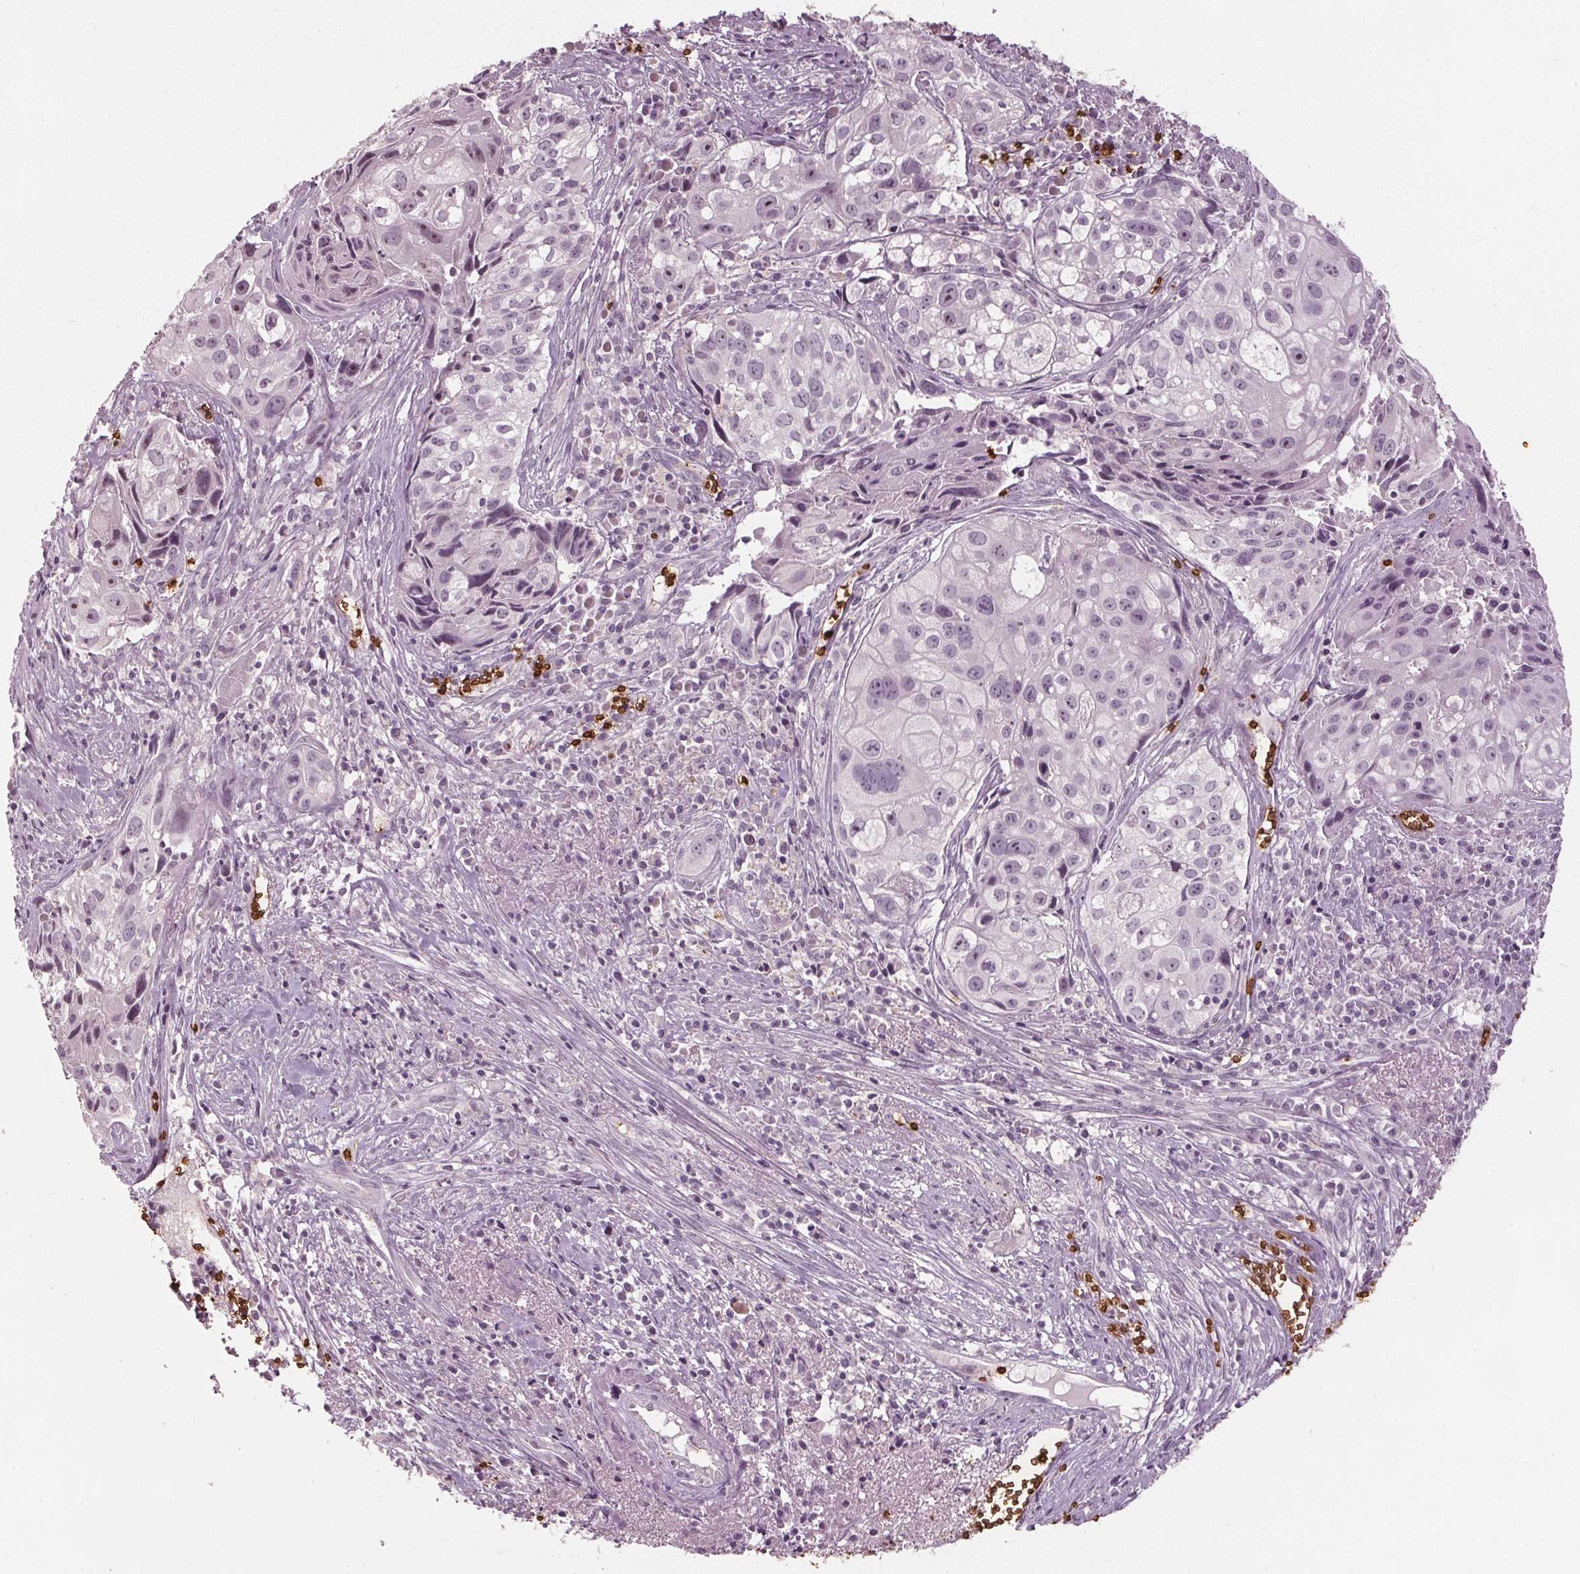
{"staining": {"intensity": "moderate", "quantity": "<25%", "location": "nuclear"}, "tissue": "cervical cancer", "cell_type": "Tumor cells", "image_type": "cancer", "snomed": [{"axis": "morphology", "description": "Squamous cell carcinoma, NOS"}, {"axis": "topography", "description": "Cervix"}], "caption": "Moderate nuclear expression is seen in about <25% of tumor cells in squamous cell carcinoma (cervical). The protein is stained brown, and the nuclei are stained in blue (DAB (3,3'-diaminobenzidine) IHC with brightfield microscopy, high magnification).", "gene": "SLC4A1", "patient": {"sex": "female", "age": 53}}